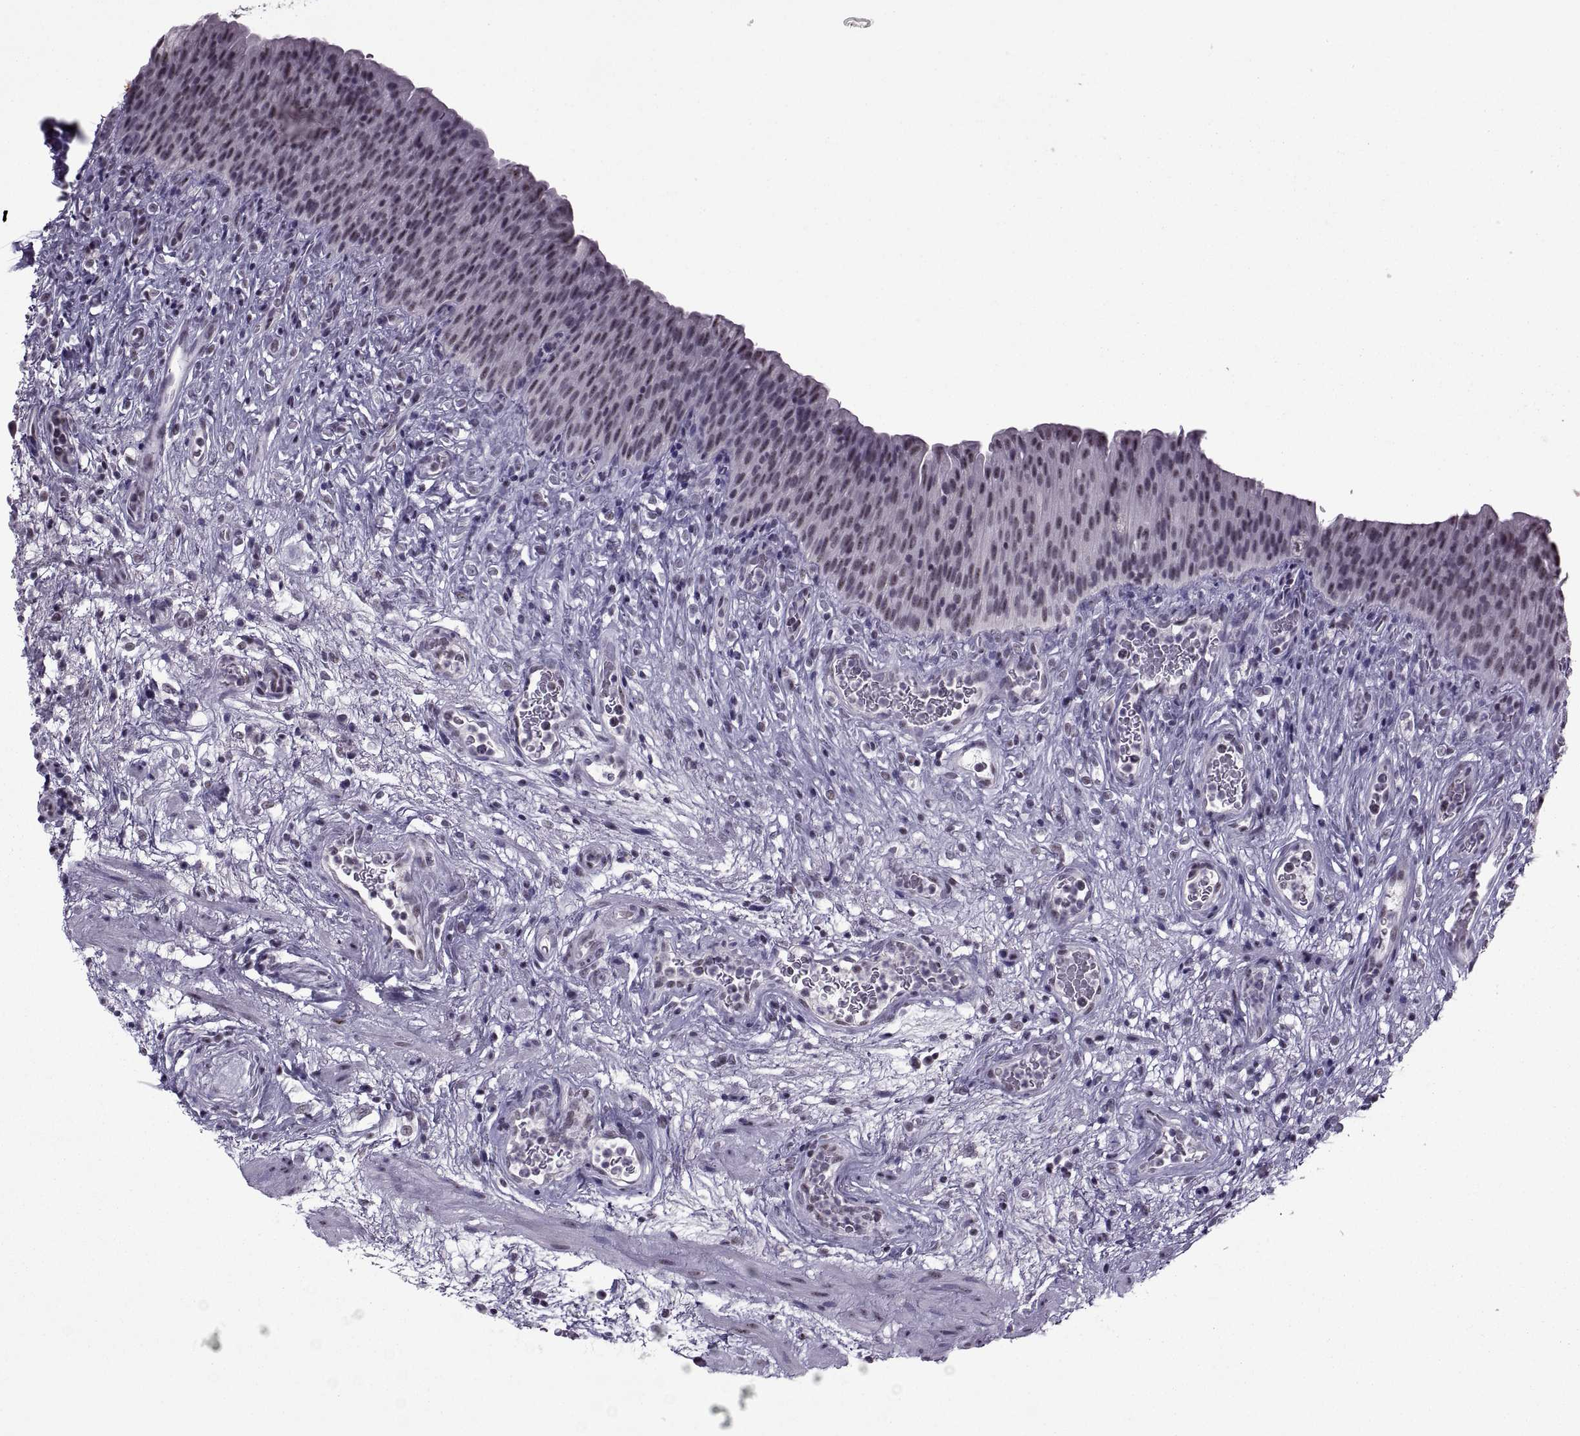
{"staining": {"intensity": "weak", "quantity": "25%-75%", "location": "nuclear"}, "tissue": "urinary bladder", "cell_type": "Urothelial cells", "image_type": "normal", "snomed": [{"axis": "morphology", "description": "Normal tissue, NOS"}, {"axis": "topography", "description": "Urinary bladder"}], "caption": "Urinary bladder stained with immunohistochemistry (IHC) reveals weak nuclear staining in approximately 25%-75% of urothelial cells. (DAB IHC with brightfield microscopy, high magnification).", "gene": "MAGEA4", "patient": {"sex": "male", "age": 76}}